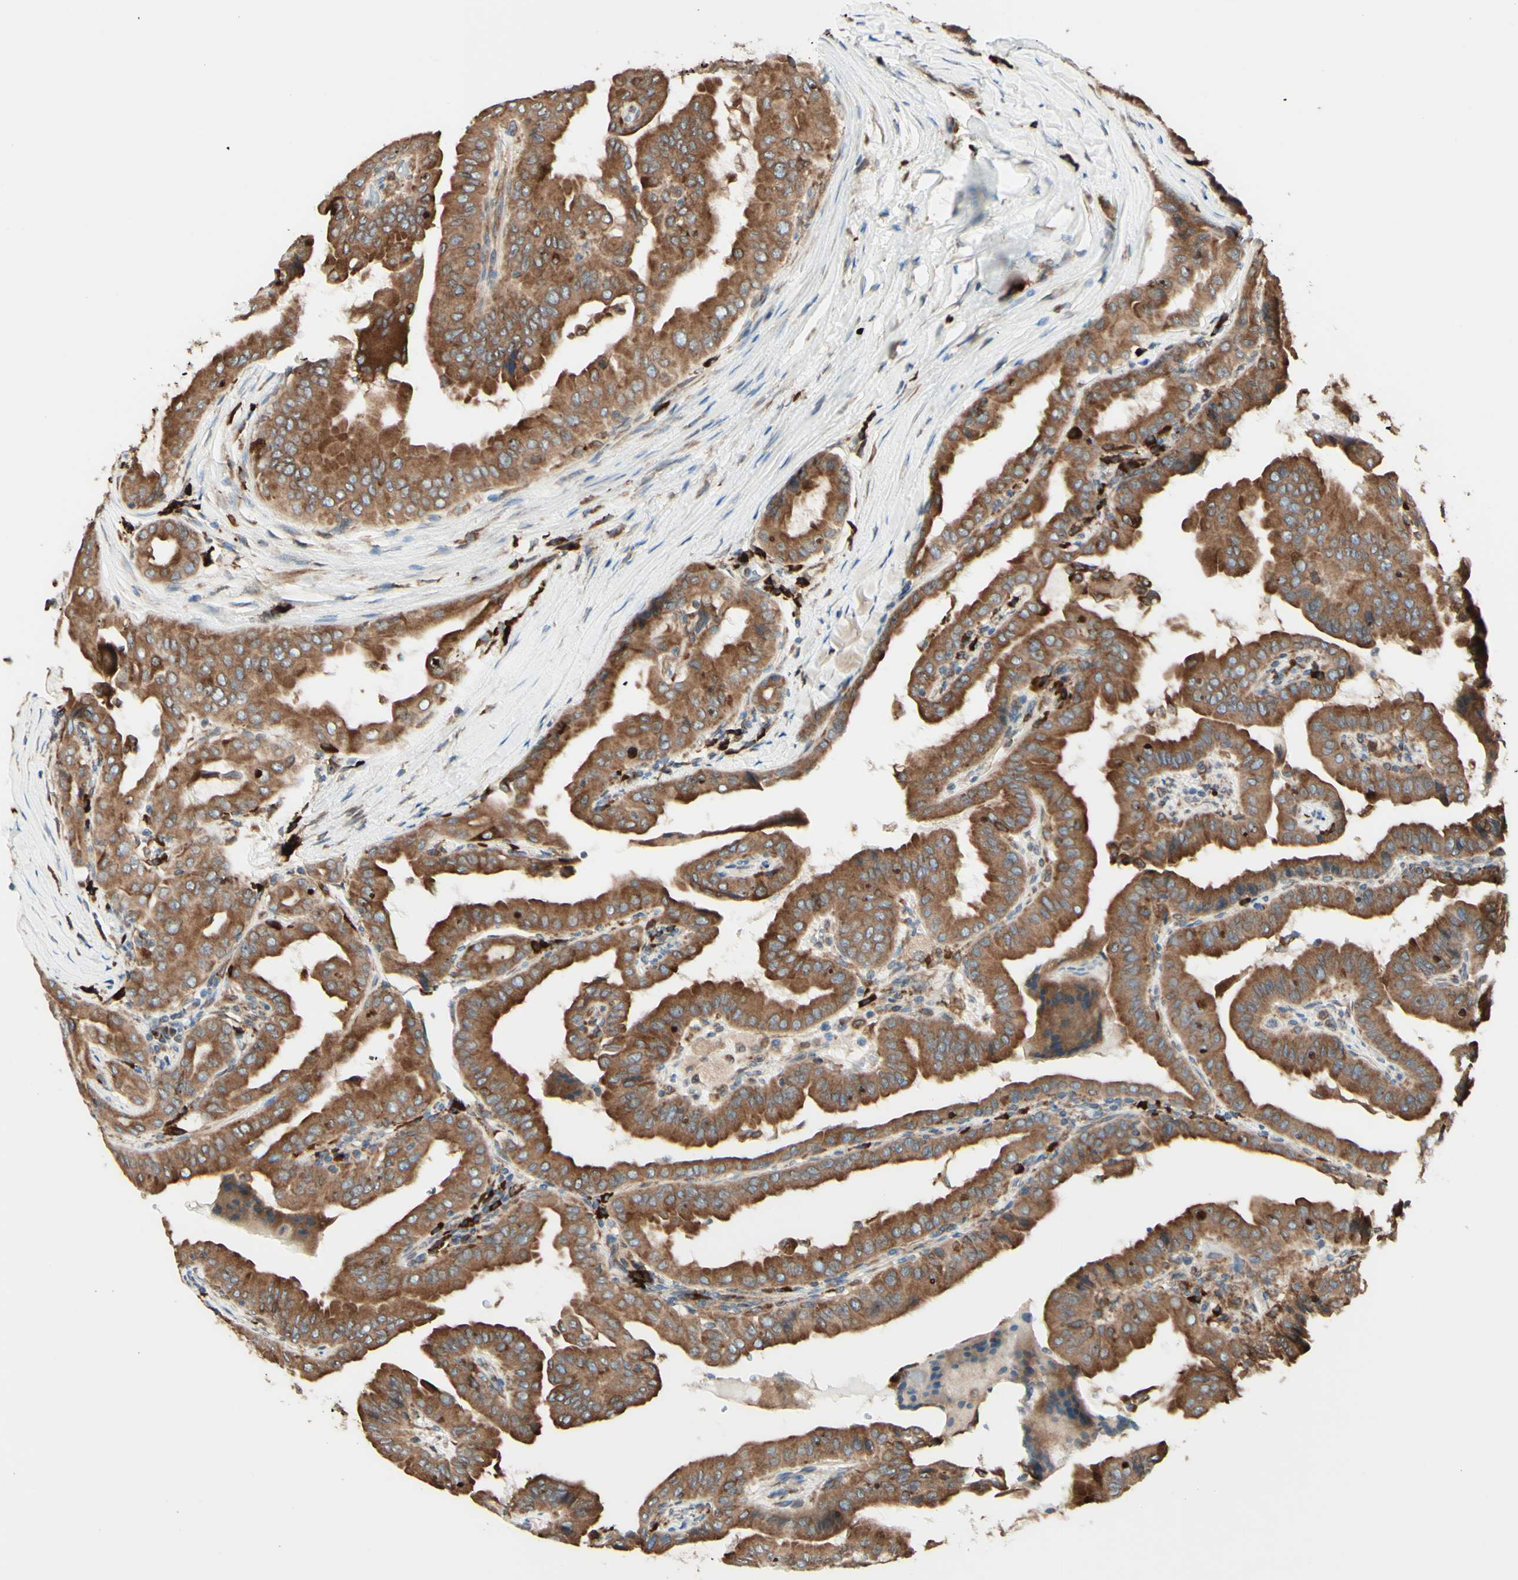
{"staining": {"intensity": "moderate", "quantity": ">75%", "location": "cytoplasmic/membranous"}, "tissue": "thyroid cancer", "cell_type": "Tumor cells", "image_type": "cancer", "snomed": [{"axis": "morphology", "description": "Papillary adenocarcinoma, NOS"}, {"axis": "topography", "description": "Thyroid gland"}], "caption": "Protein staining of thyroid cancer (papillary adenocarcinoma) tissue exhibits moderate cytoplasmic/membranous positivity in approximately >75% of tumor cells. (Brightfield microscopy of DAB IHC at high magnification).", "gene": "DNAJB11", "patient": {"sex": "male", "age": 33}}